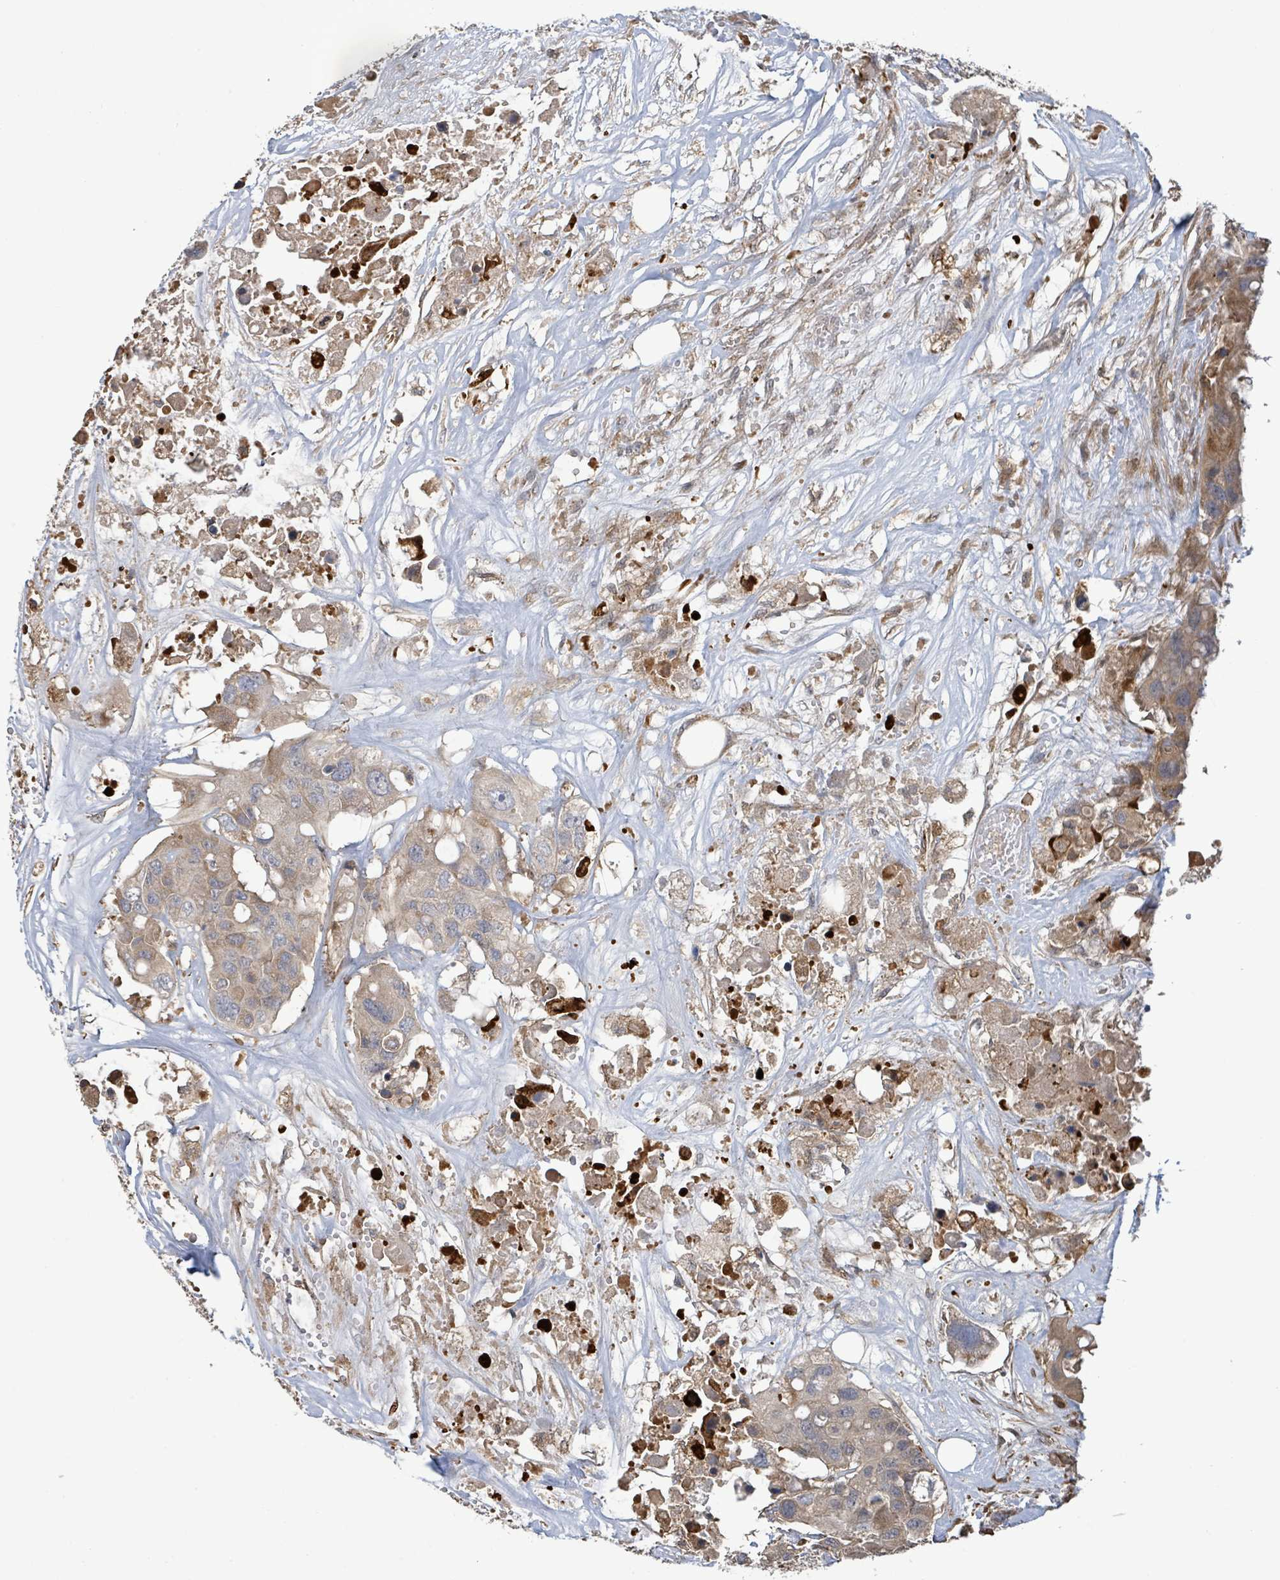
{"staining": {"intensity": "weak", "quantity": ">75%", "location": "cytoplasmic/membranous"}, "tissue": "colorectal cancer", "cell_type": "Tumor cells", "image_type": "cancer", "snomed": [{"axis": "morphology", "description": "Adenocarcinoma, NOS"}, {"axis": "topography", "description": "Colon"}], "caption": "Colorectal adenocarcinoma stained with IHC demonstrates weak cytoplasmic/membranous positivity in approximately >75% of tumor cells. The staining was performed using DAB (3,3'-diaminobenzidine), with brown indicating positive protein expression. Nuclei are stained blue with hematoxylin.", "gene": "ARPIN", "patient": {"sex": "male", "age": 77}}